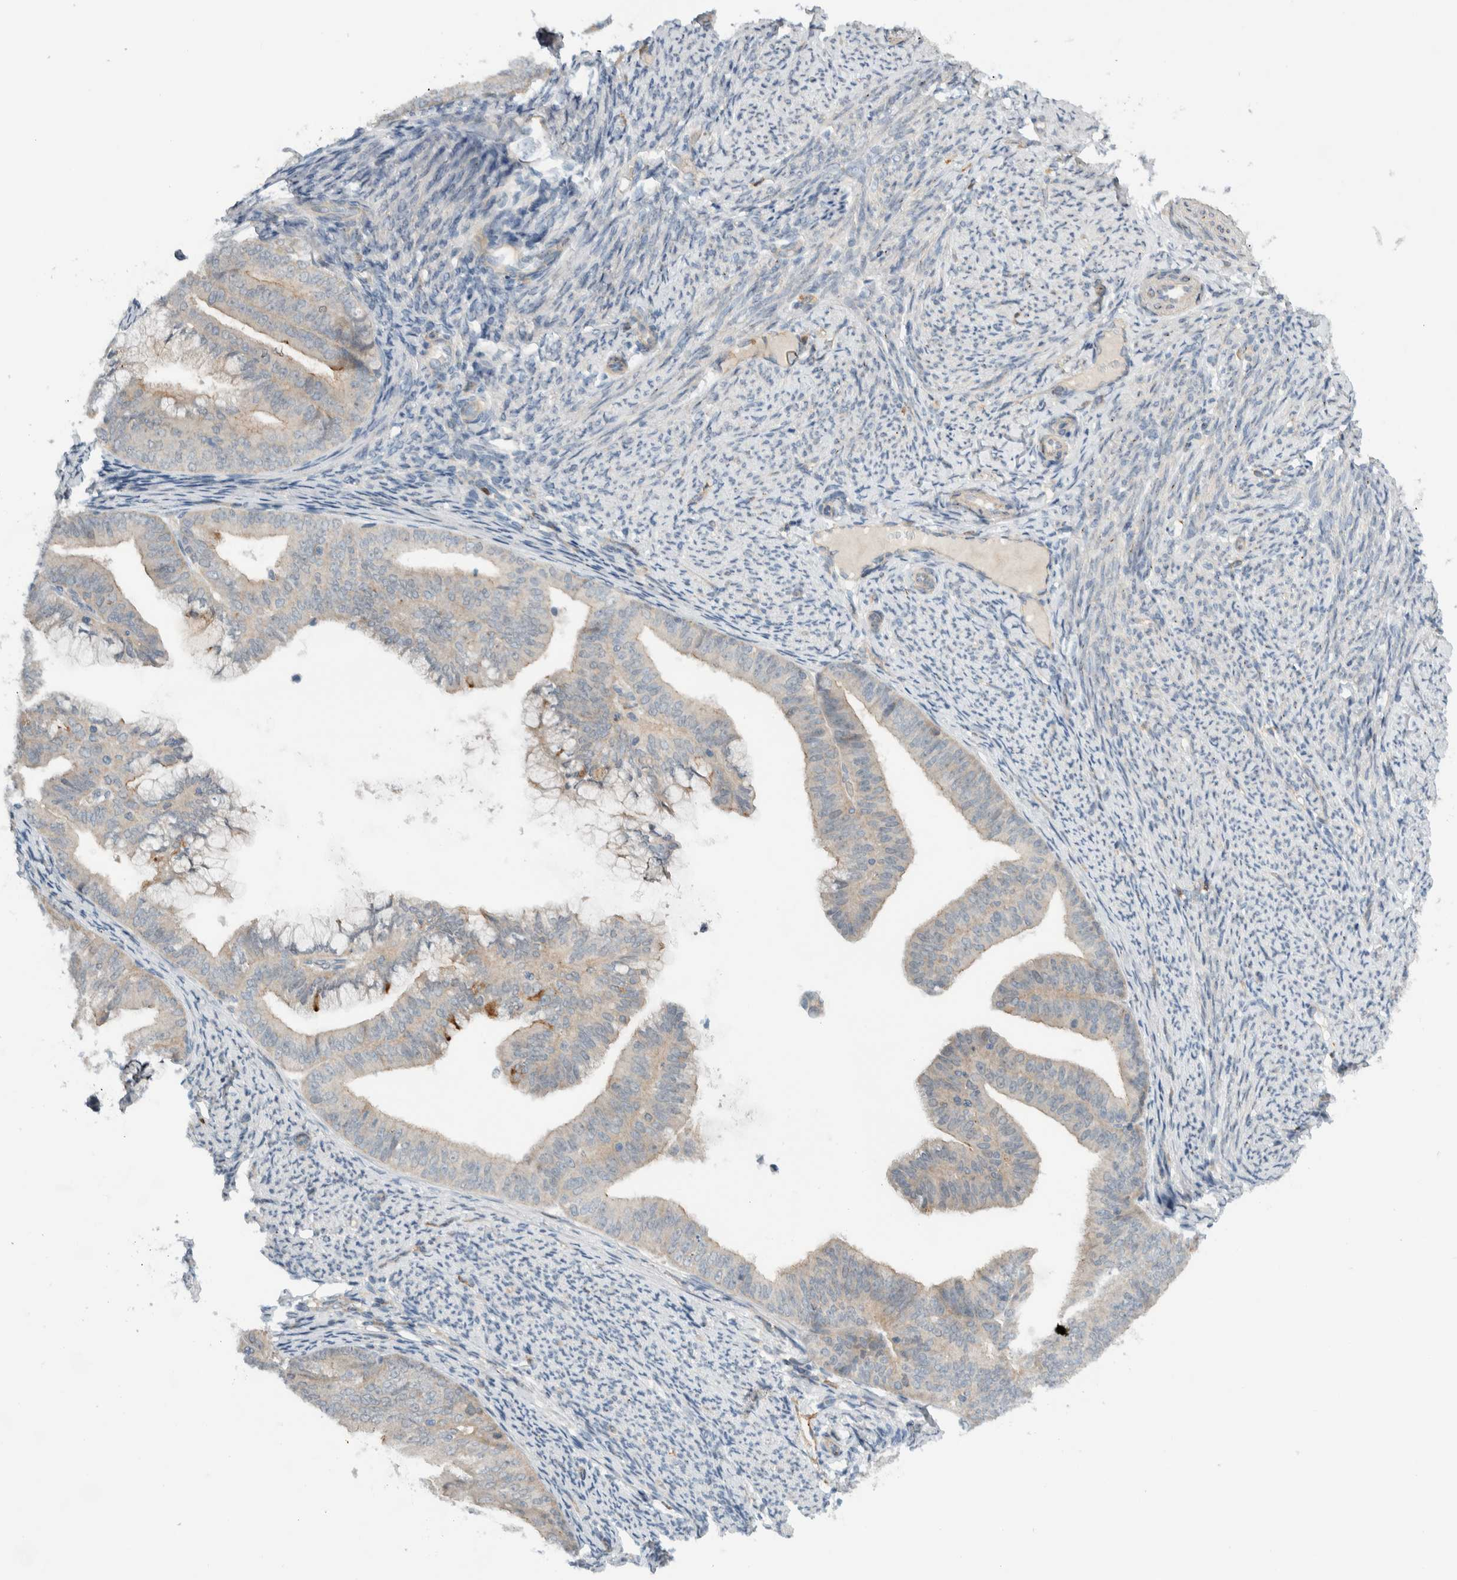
{"staining": {"intensity": "moderate", "quantity": "<25%", "location": "cytoplasmic/membranous"}, "tissue": "endometrial cancer", "cell_type": "Tumor cells", "image_type": "cancer", "snomed": [{"axis": "morphology", "description": "Adenocarcinoma, NOS"}, {"axis": "topography", "description": "Endometrium"}], "caption": "Immunohistochemistry histopathology image of neoplastic tissue: endometrial adenocarcinoma stained using immunohistochemistry reveals low levels of moderate protein expression localized specifically in the cytoplasmic/membranous of tumor cells, appearing as a cytoplasmic/membranous brown color.", "gene": "MPRIP", "patient": {"sex": "female", "age": 63}}